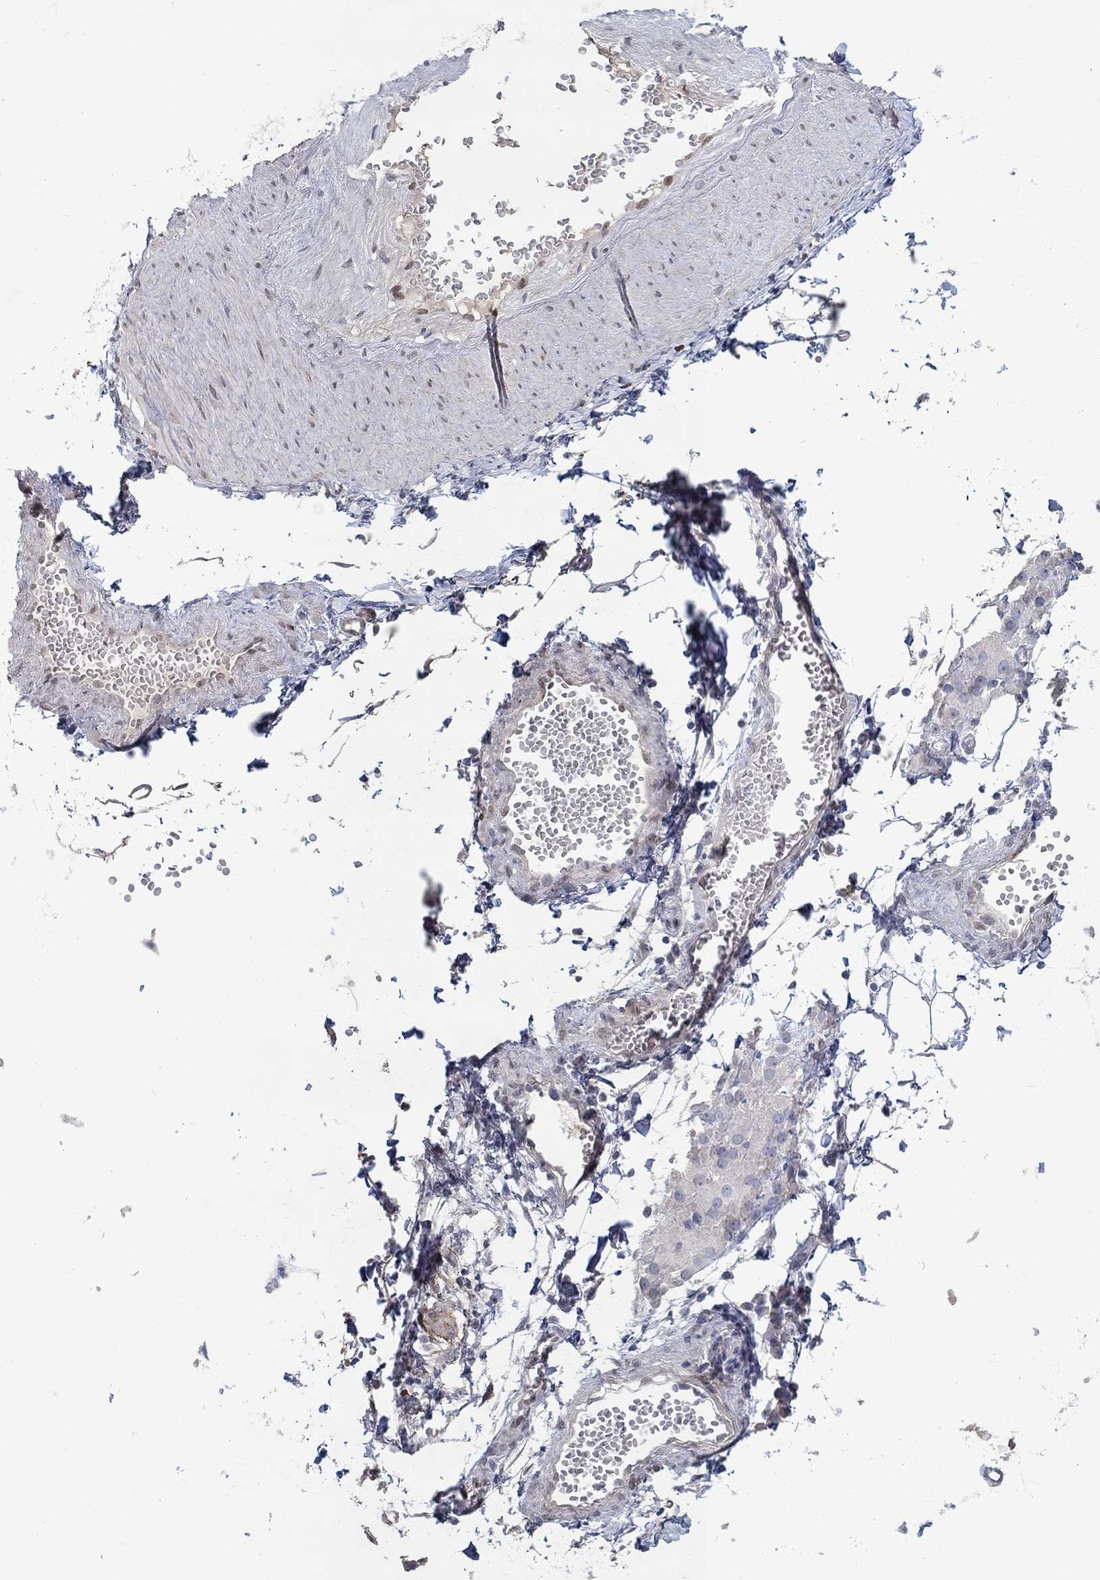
{"staining": {"intensity": "weak", "quantity": "<25%", "location": "nuclear"}, "tissue": "adipose tissue", "cell_type": "Adipocytes", "image_type": "normal", "snomed": [{"axis": "morphology", "description": "Normal tissue, NOS"}, {"axis": "topography", "description": "Smooth muscle"}, {"axis": "topography", "description": "Peripheral nerve tissue"}], "caption": "An image of adipose tissue stained for a protein reveals no brown staining in adipocytes.", "gene": "FGF2", "patient": {"sex": "male", "age": 22}}